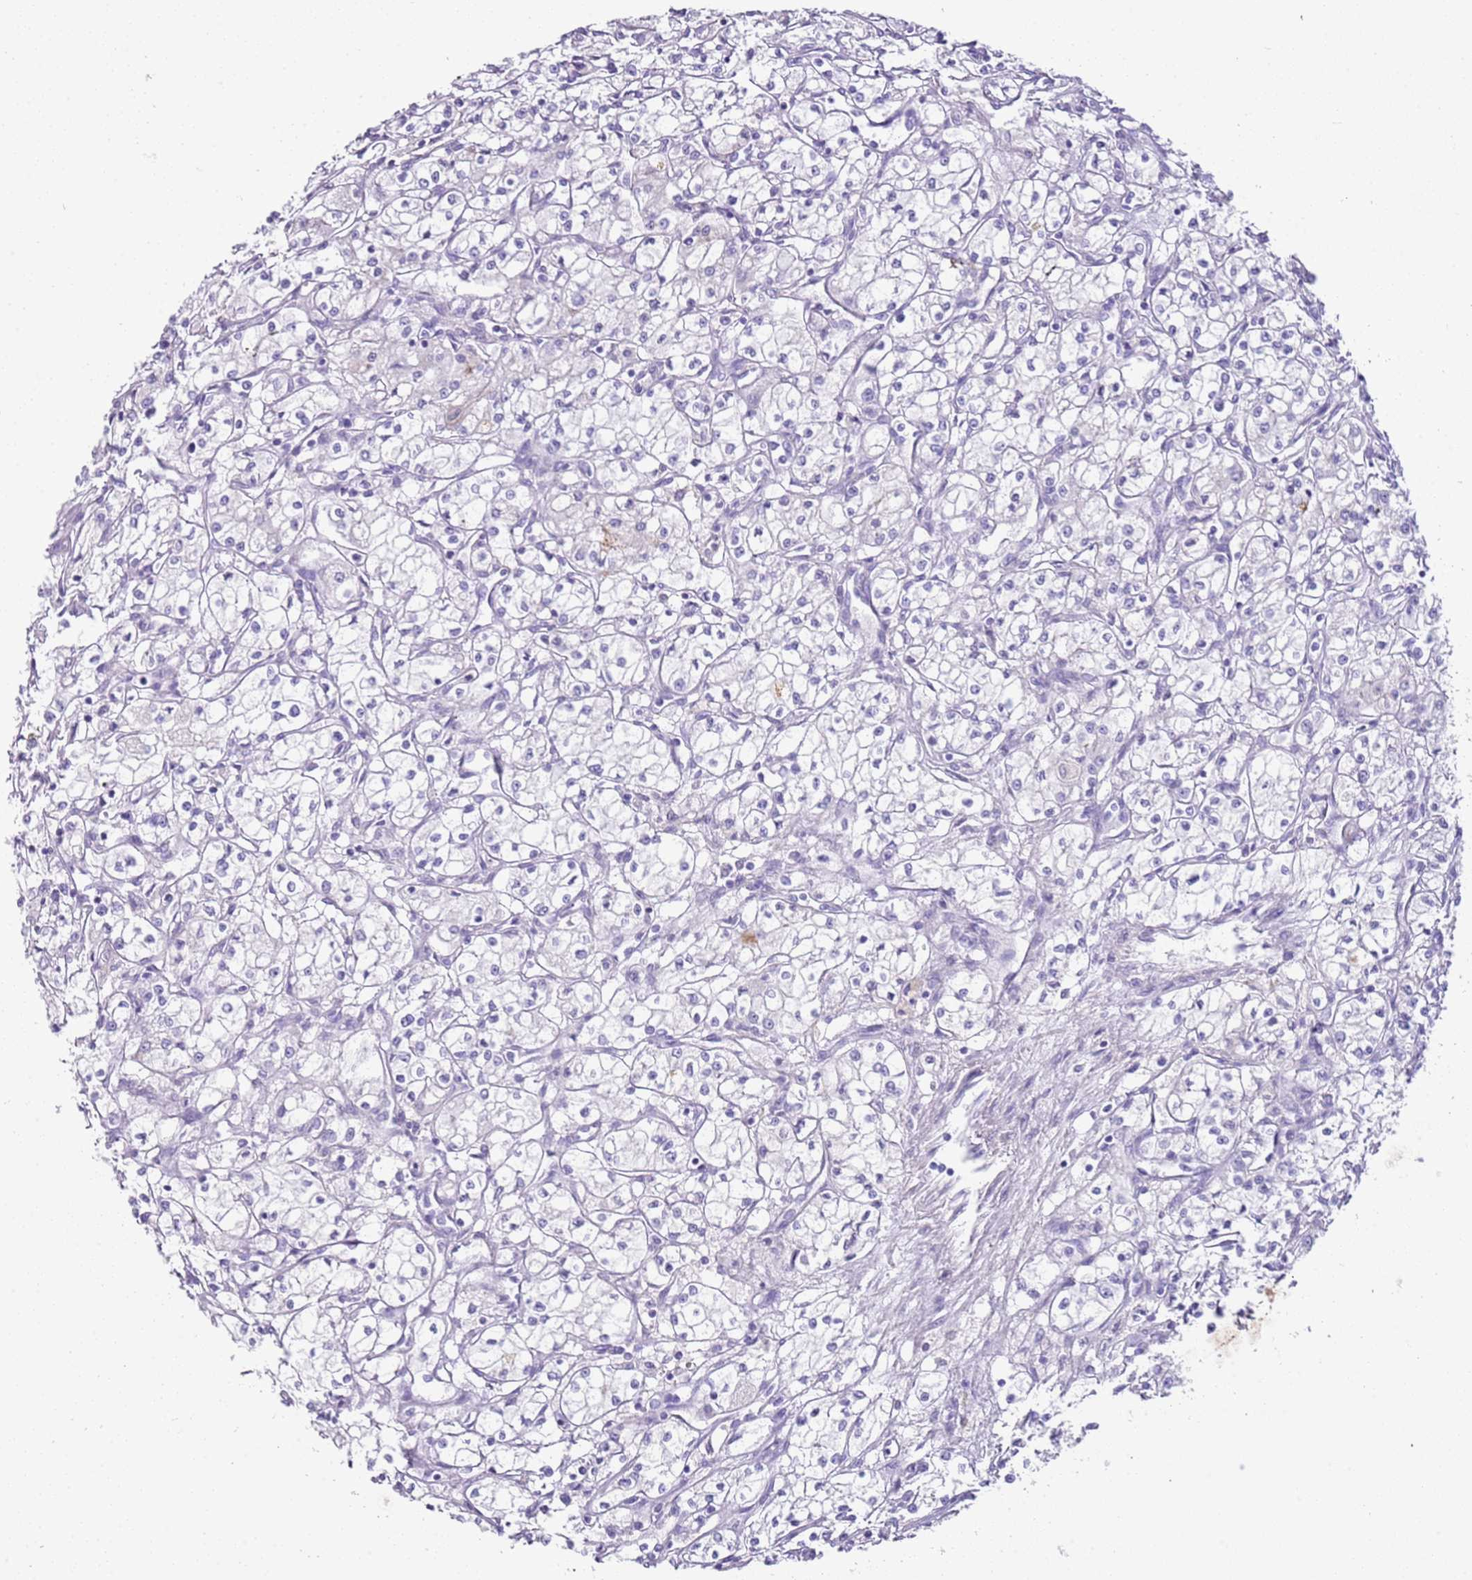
{"staining": {"intensity": "negative", "quantity": "none", "location": "none"}, "tissue": "renal cancer", "cell_type": "Tumor cells", "image_type": "cancer", "snomed": [{"axis": "morphology", "description": "Adenocarcinoma, NOS"}, {"axis": "topography", "description": "Kidney"}], "caption": "Photomicrograph shows no protein staining in tumor cells of renal cancer (adenocarcinoma) tissue.", "gene": "IGKV3D-11", "patient": {"sex": "male", "age": 59}}